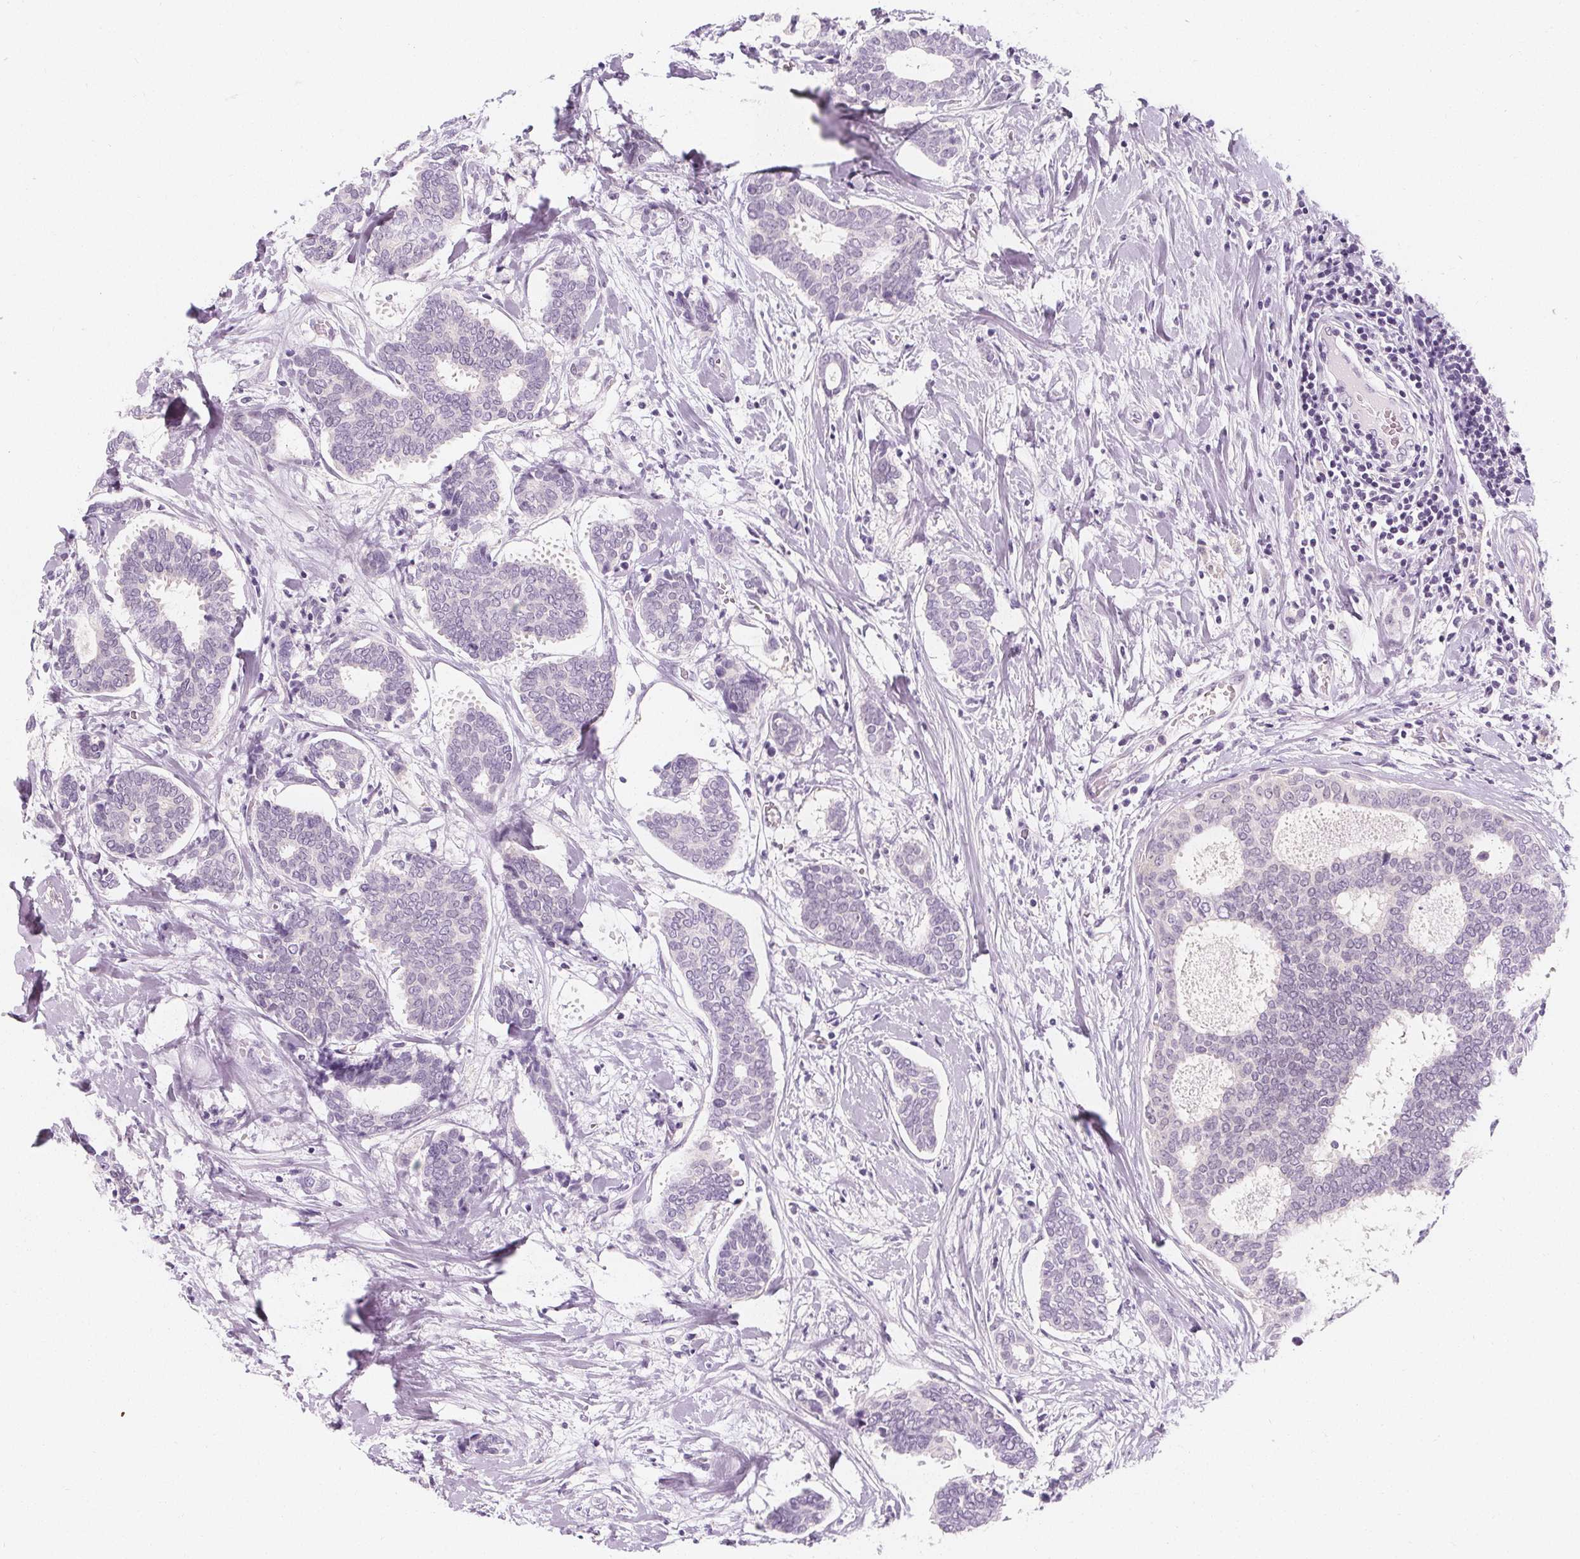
{"staining": {"intensity": "negative", "quantity": "none", "location": "none"}, "tissue": "breast cancer", "cell_type": "Tumor cells", "image_type": "cancer", "snomed": [{"axis": "morphology", "description": "Intraductal carcinoma, in situ"}, {"axis": "morphology", "description": "Duct carcinoma"}, {"axis": "morphology", "description": "Lobular carcinoma, in situ"}, {"axis": "topography", "description": "Breast"}], "caption": "A histopathology image of human breast cancer is negative for staining in tumor cells.", "gene": "UGP2", "patient": {"sex": "female", "age": 44}}